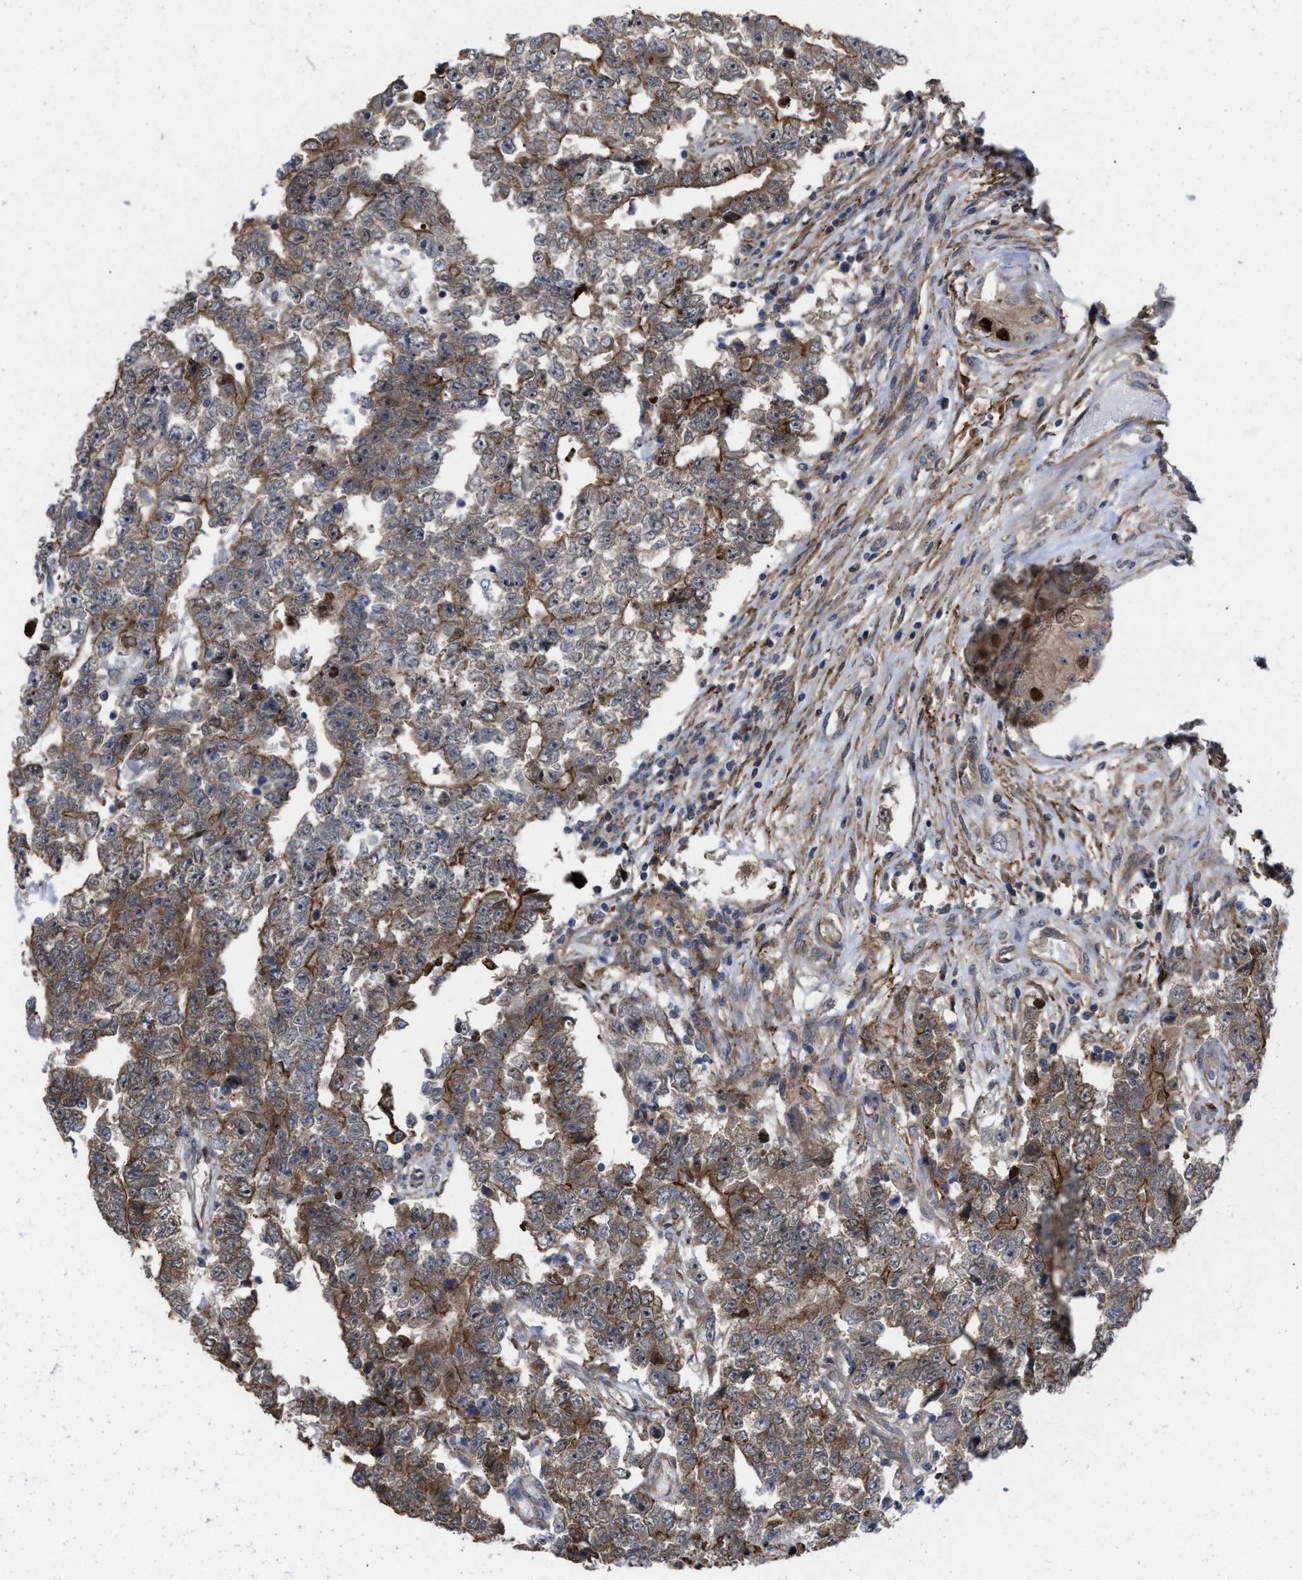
{"staining": {"intensity": "moderate", "quantity": "25%-75%", "location": "cytoplasmic/membranous"}, "tissue": "testis cancer", "cell_type": "Tumor cells", "image_type": "cancer", "snomed": [{"axis": "morphology", "description": "Carcinoma, Embryonal, NOS"}, {"axis": "topography", "description": "Testis"}], "caption": "Protein expression analysis of human testis embryonal carcinoma reveals moderate cytoplasmic/membranous positivity in approximately 25%-75% of tumor cells. The staining was performed using DAB, with brown indicating positive protein expression. Nuclei are stained blue with hematoxylin.", "gene": "TP53BP2", "patient": {"sex": "male", "age": 25}}